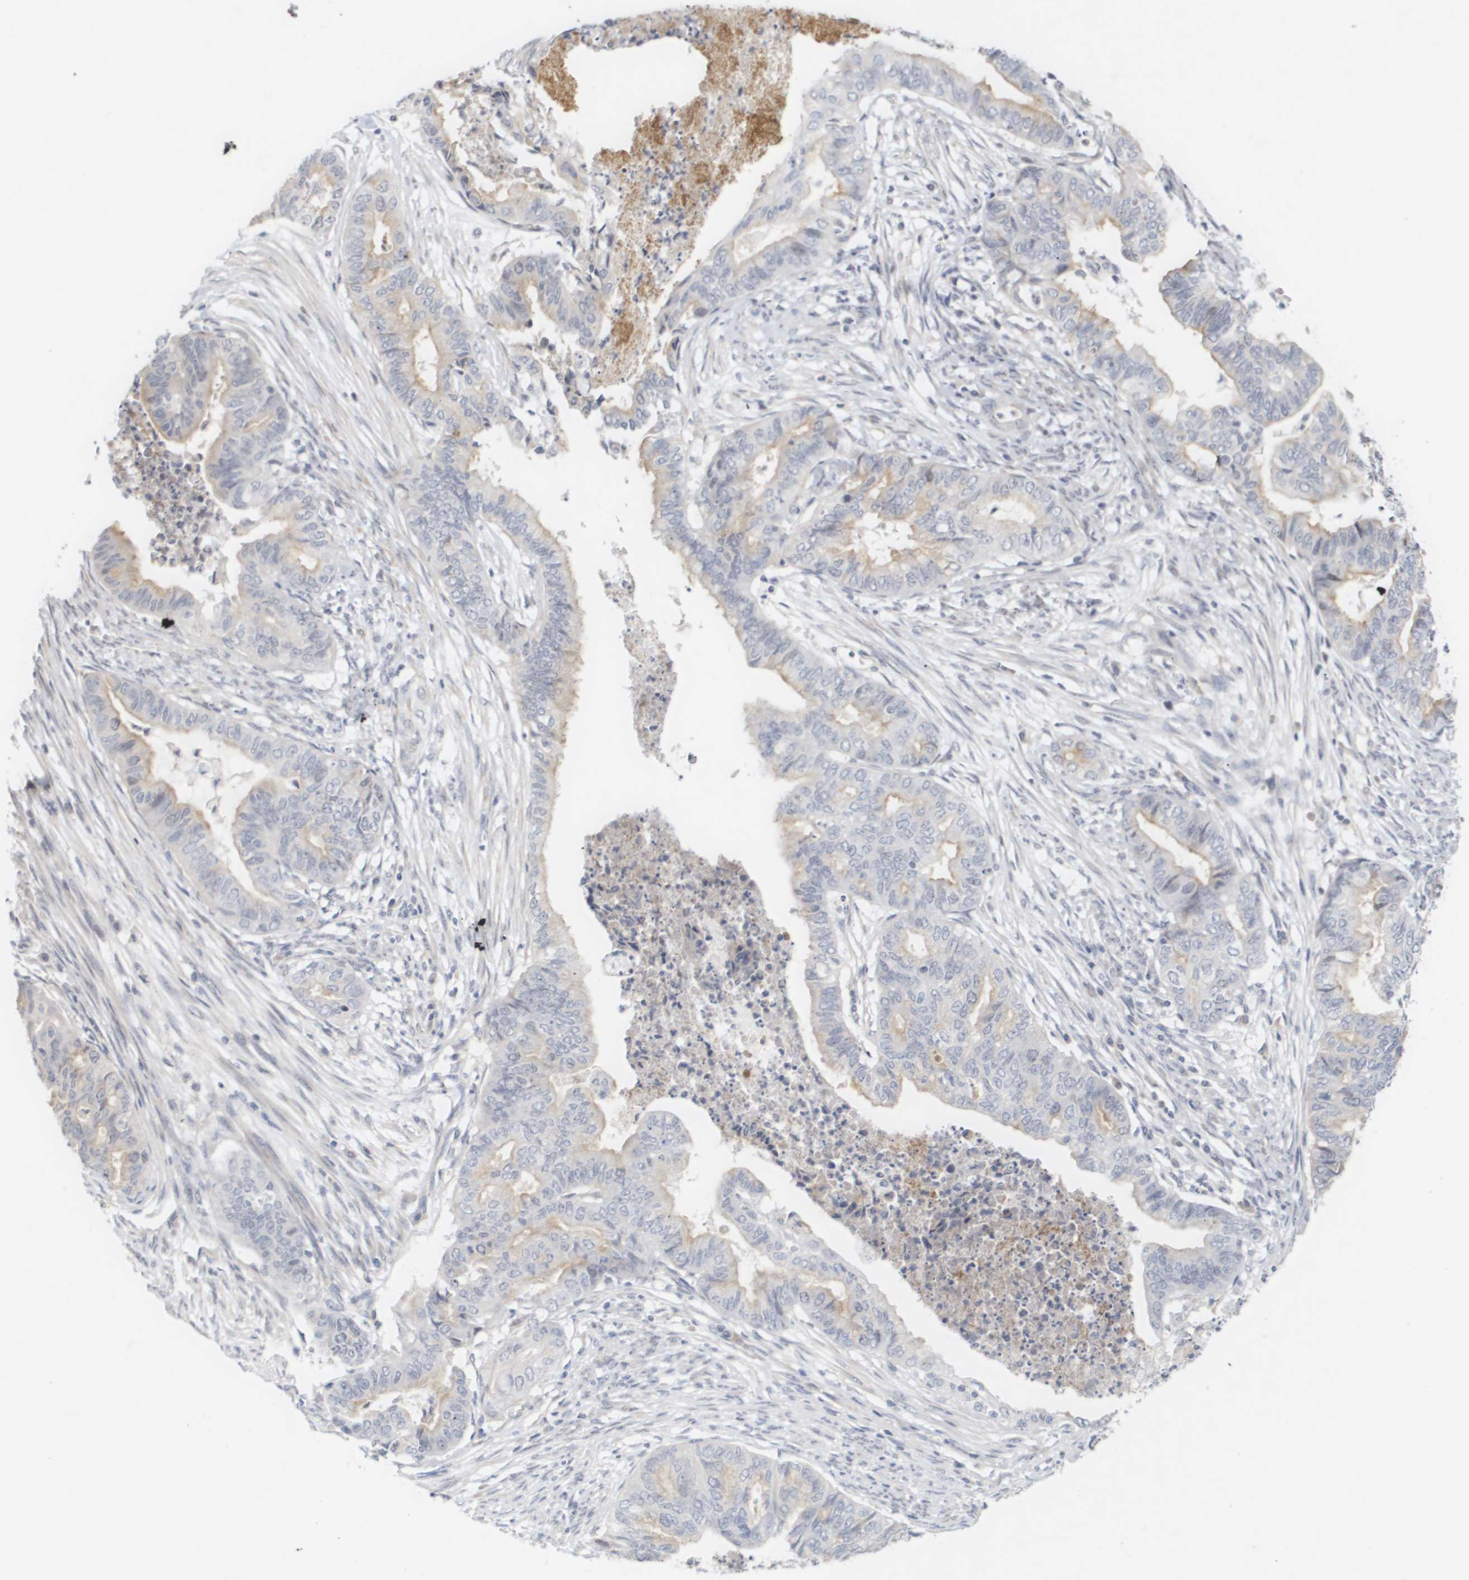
{"staining": {"intensity": "weak", "quantity": "25%-75%", "location": "cytoplasmic/membranous"}, "tissue": "endometrial cancer", "cell_type": "Tumor cells", "image_type": "cancer", "snomed": [{"axis": "morphology", "description": "Adenocarcinoma, NOS"}, {"axis": "topography", "description": "Endometrium"}], "caption": "This image demonstrates IHC staining of endometrial cancer, with low weak cytoplasmic/membranous staining in approximately 25%-75% of tumor cells.", "gene": "CYB561", "patient": {"sex": "female", "age": 79}}